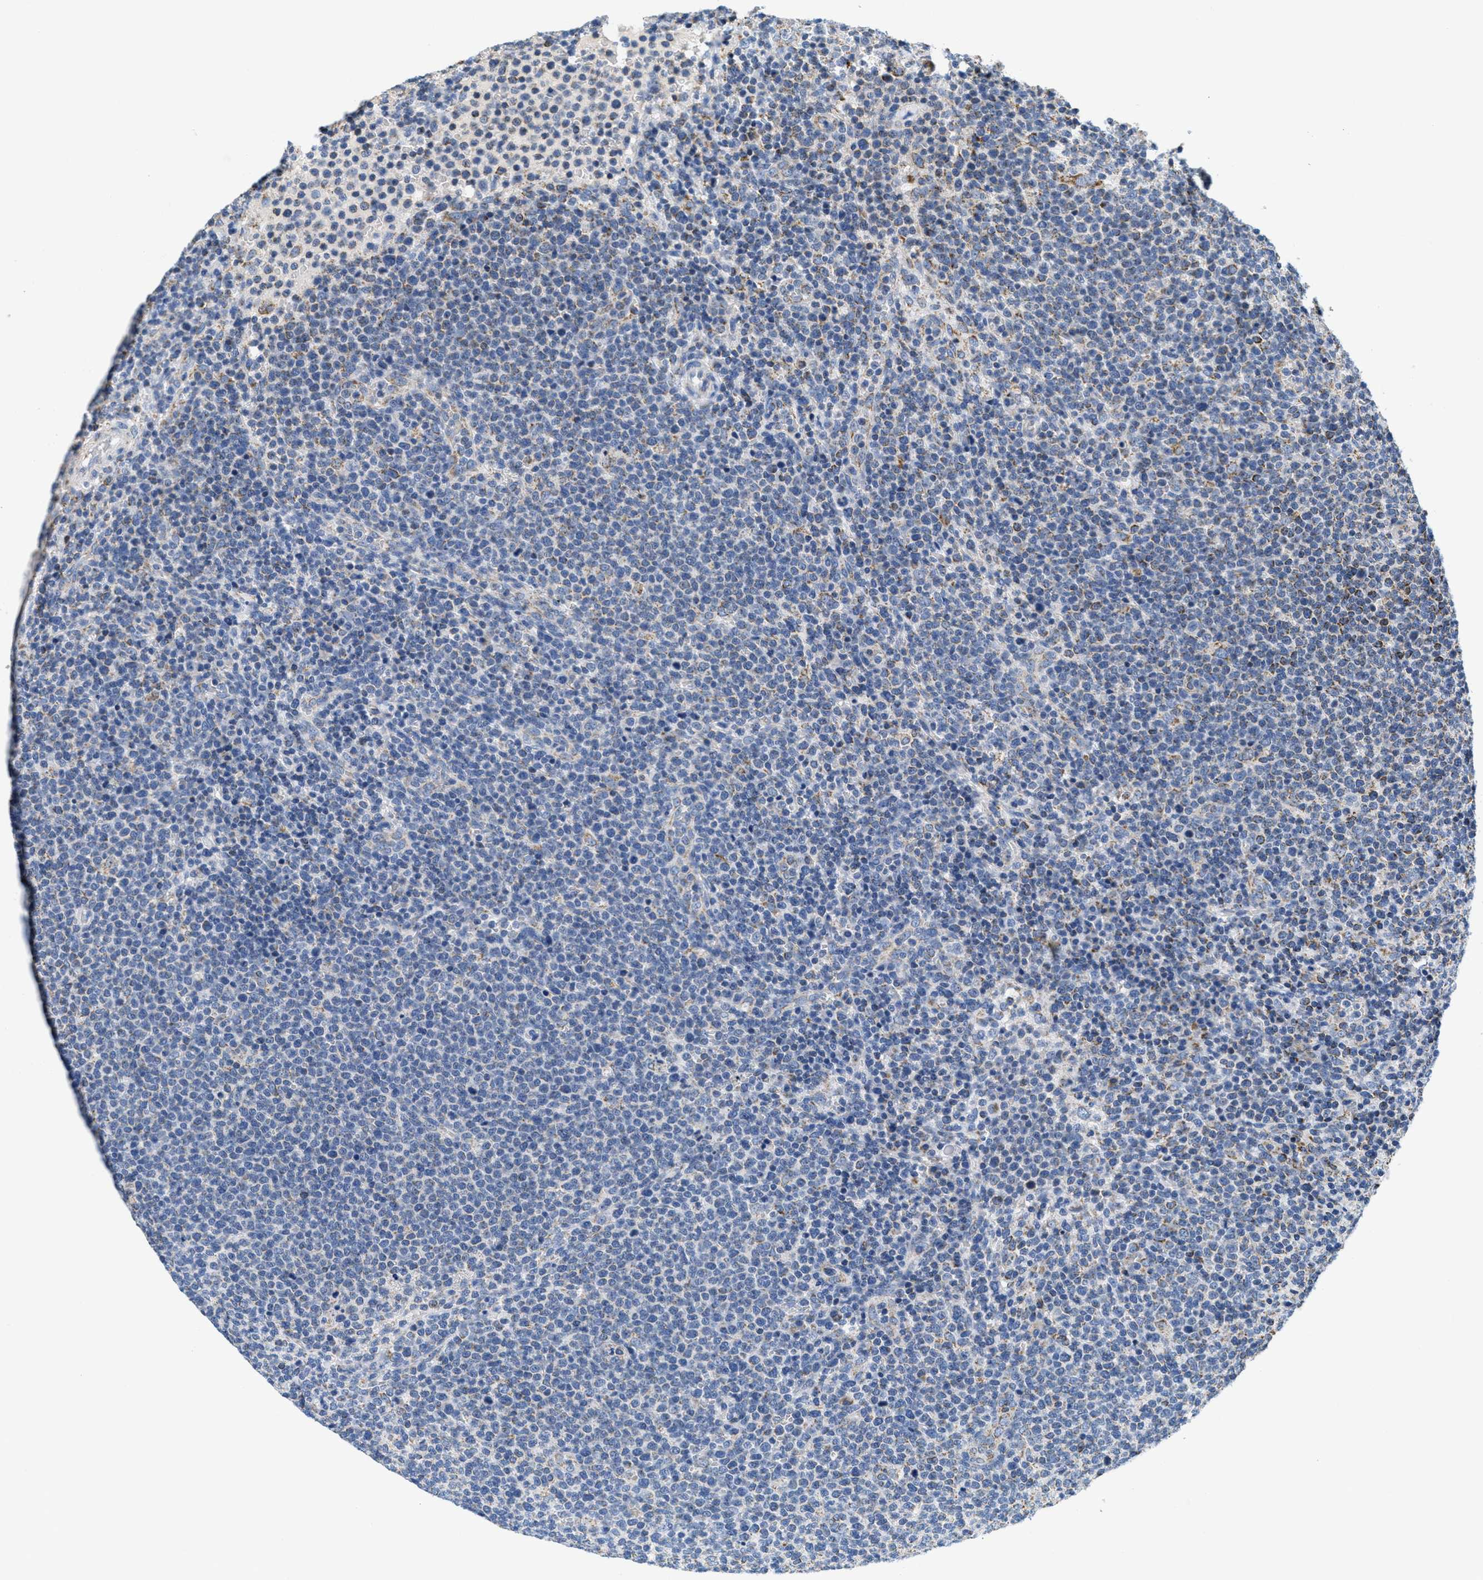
{"staining": {"intensity": "weak", "quantity": "<25%", "location": "cytoplasmic/membranous"}, "tissue": "lymphoma", "cell_type": "Tumor cells", "image_type": "cancer", "snomed": [{"axis": "morphology", "description": "Malignant lymphoma, non-Hodgkin's type, High grade"}, {"axis": "topography", "description": "Lymph node"}], "caption": "IHC of malignant lymphoma, non-Hodgkin's type (high-grade) exhibits no staining in tumor cells. The staining is performed using DAB (3,3'-diaminobenzidine) brown chromogen with nuclei counter-stained in using hematoxylin.", "gene": "KCNJ5", "patient": {"sex": "male", "age": 61}}